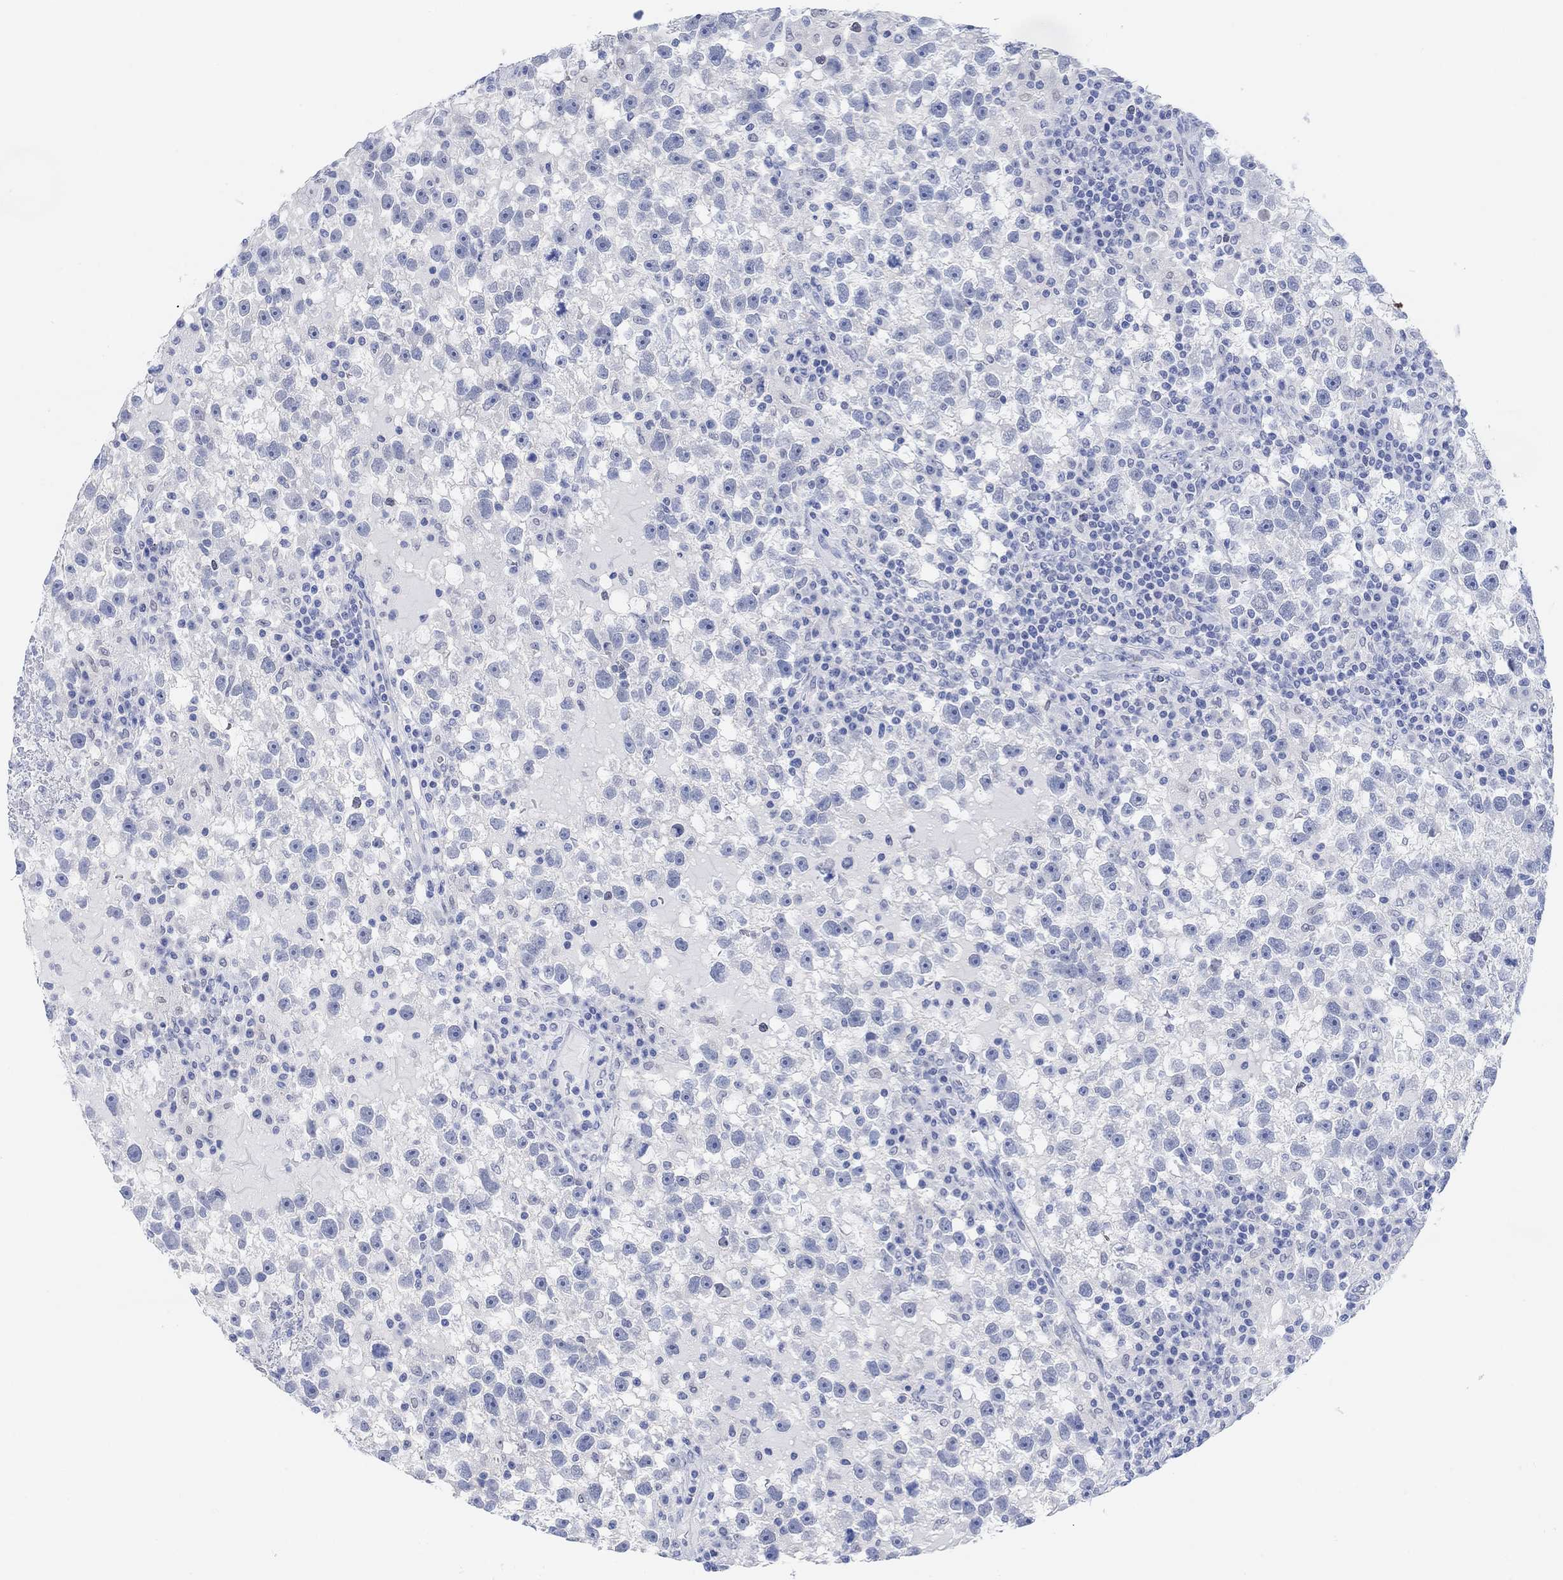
{"staining": {"intensity": "negative", "quantity": "none", "location": "none"}, "tissue": "testis cancer", "cell_type": "Tumor cells", "image_type": "cancer", "snomed": [{"axis": "morphology", "description": "Seminoma, NOS"}, {"axis": "topography", "description": "Testis"}], "caption": "This is an immunohistochemistry (IHC) histopathology image of human seminoma (testis). There is no positivity in tumor cells.", "gene": "ENO4", "patient": {"sex": "male", "age": 47}}